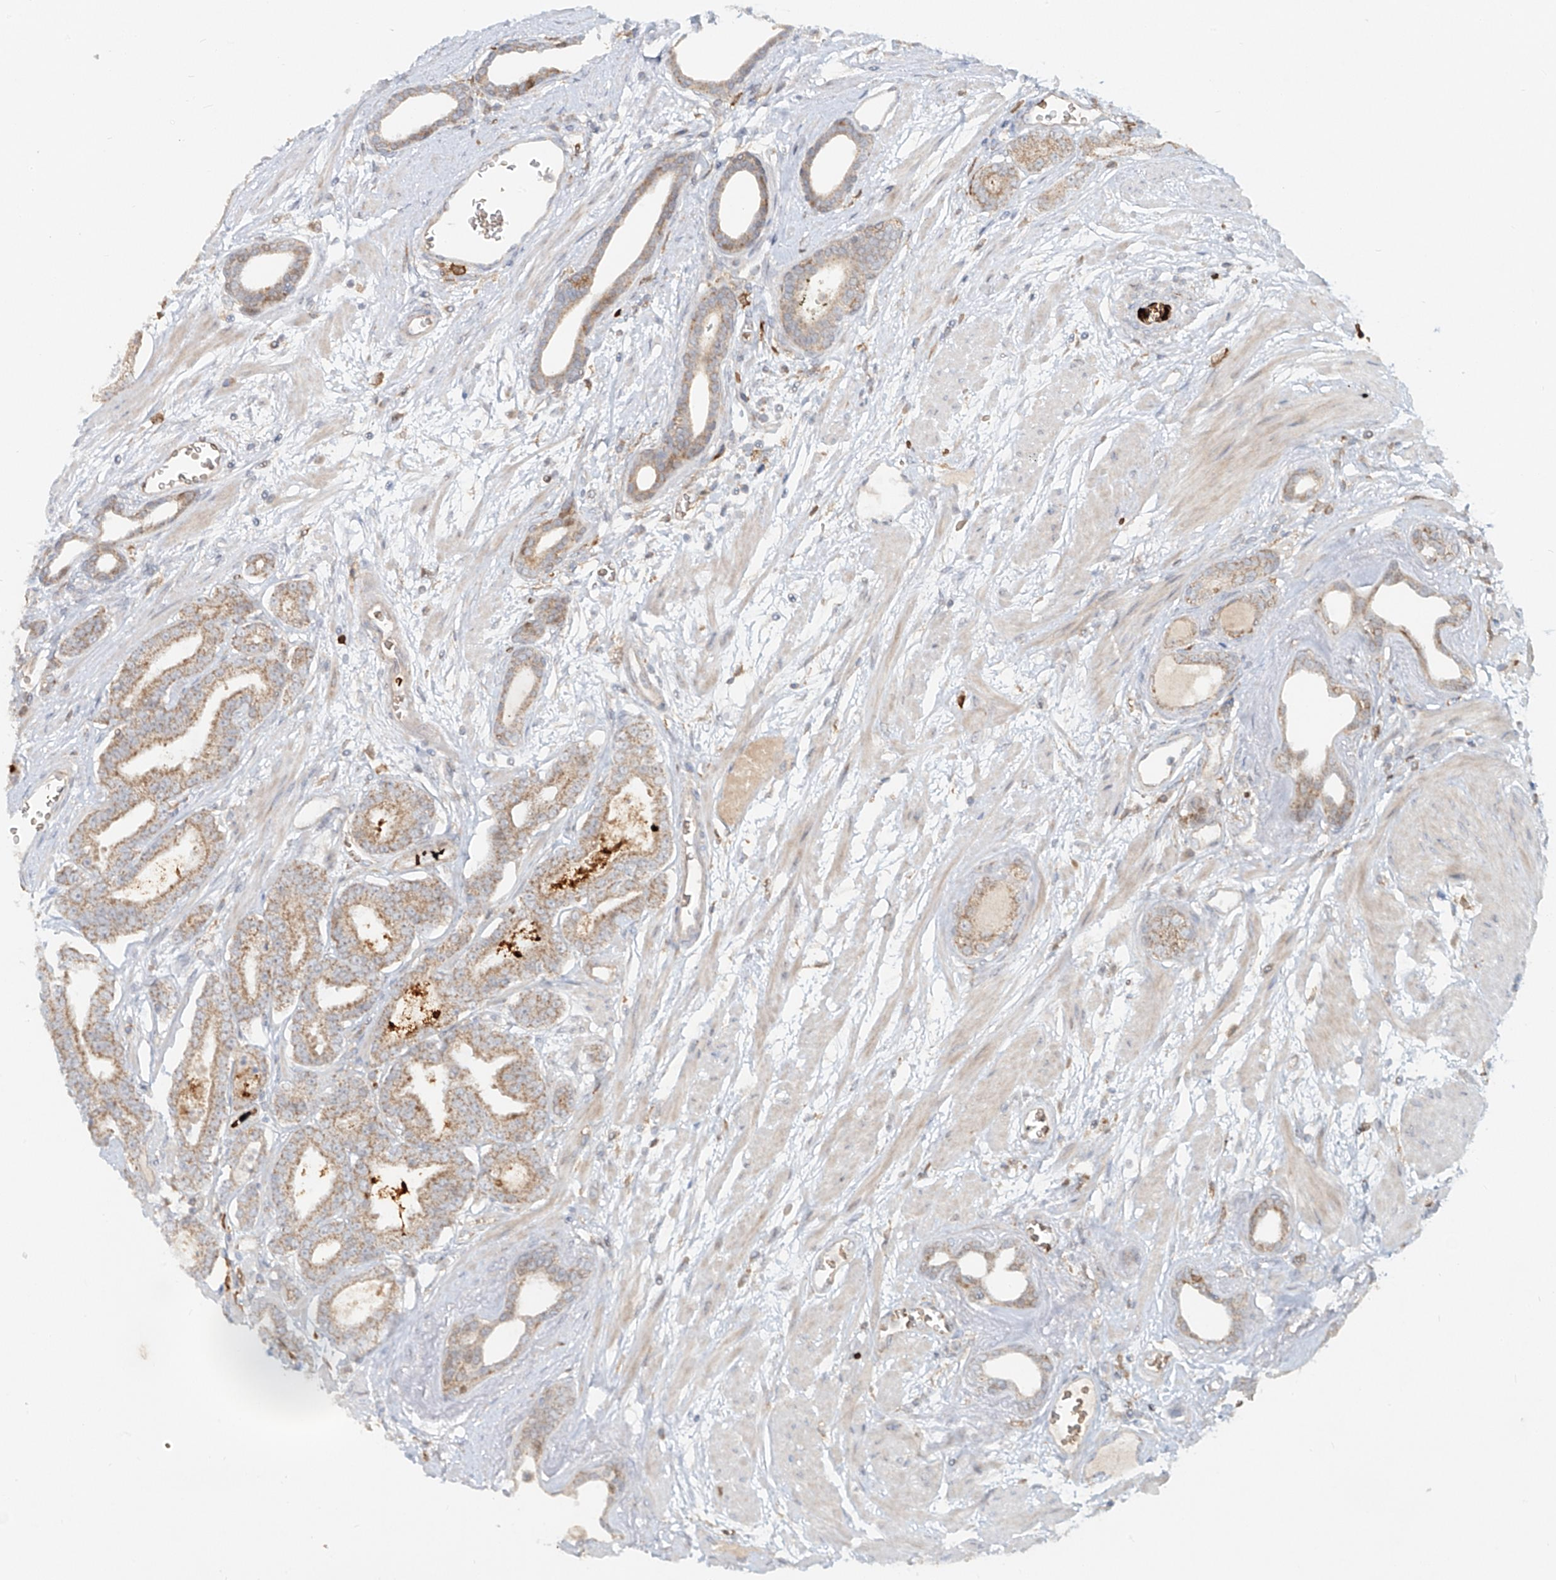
{"staining": {"intensity": "weak", "quantity": ">75%", "location": "cytoplasmic/membranous"}, "tissue": "prostate cancer", "cell_type": "Tumor cells", "image_type": "cancer", "snomed": [{"axis": "morphology", "description": "Adenocarcinoma, Low grade"}, {"axis": "topography", "description": "Prostate"}], "caption": "Protein staining exhibits weak cytoplasmic/membranous expression in approximately >75% of tumor cells in prostate cancer.", "gene": "FGD2", "patient": {"sex": "male", "age": 60}}